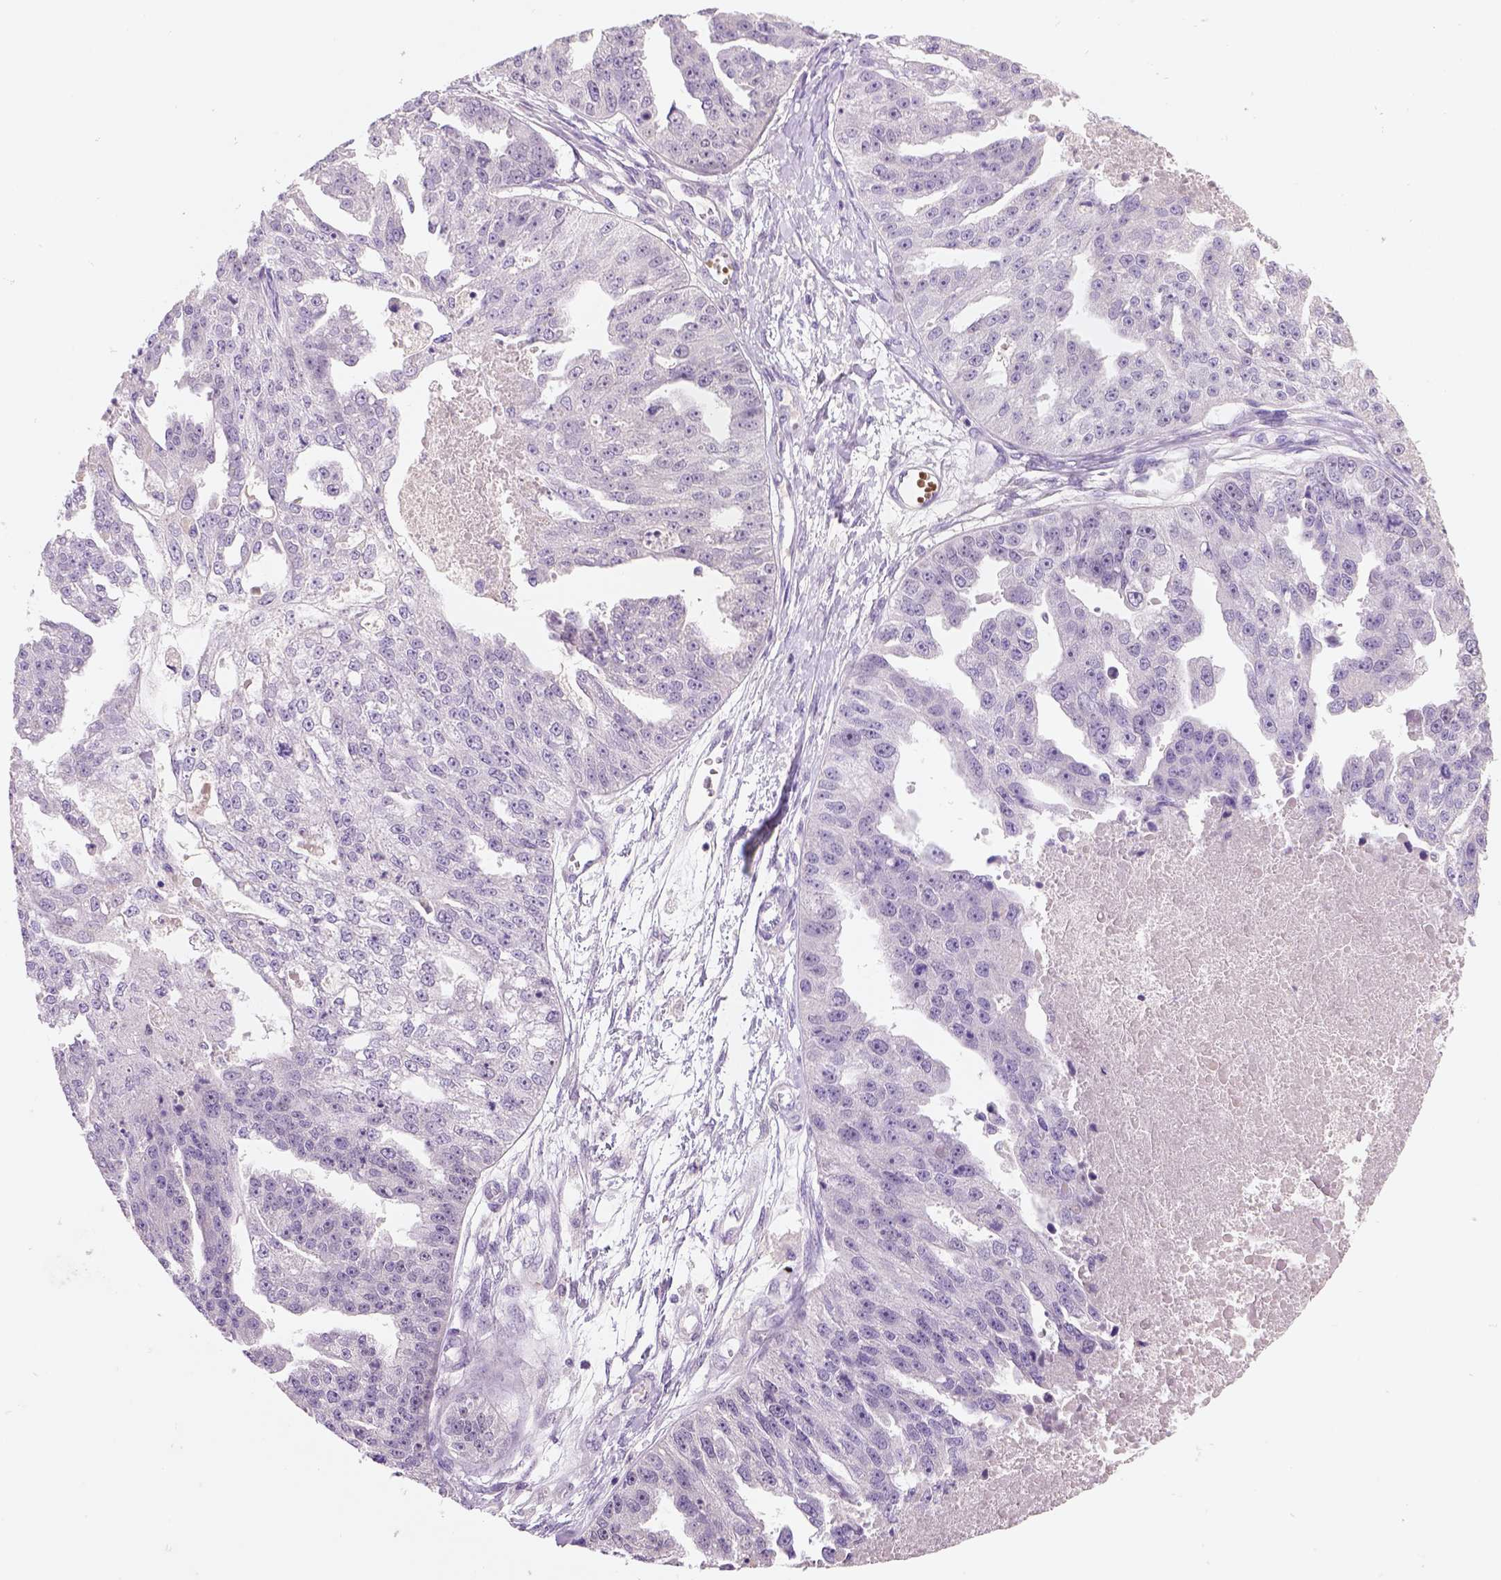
{"staining": {"intensity": "negative", "quantity": "none", "location": "none"}, "tissue": "ovarian cancer", "cell_type": "Tumor cells", "image_type": "cancer", "snomed": [{"axis": "morphology", "description": "Cystadenocarcinoma, serous, NOS"}, {"axis": "topography", "description": "Ovary"}], "caption": "The IHC histopathology image has no significant staining in tumor cells of ovarian cancer (serous cystadenocarcinoma) tissue.", "gene": "ZMAT4", "patient": {"sex": "female", "age": 58}}